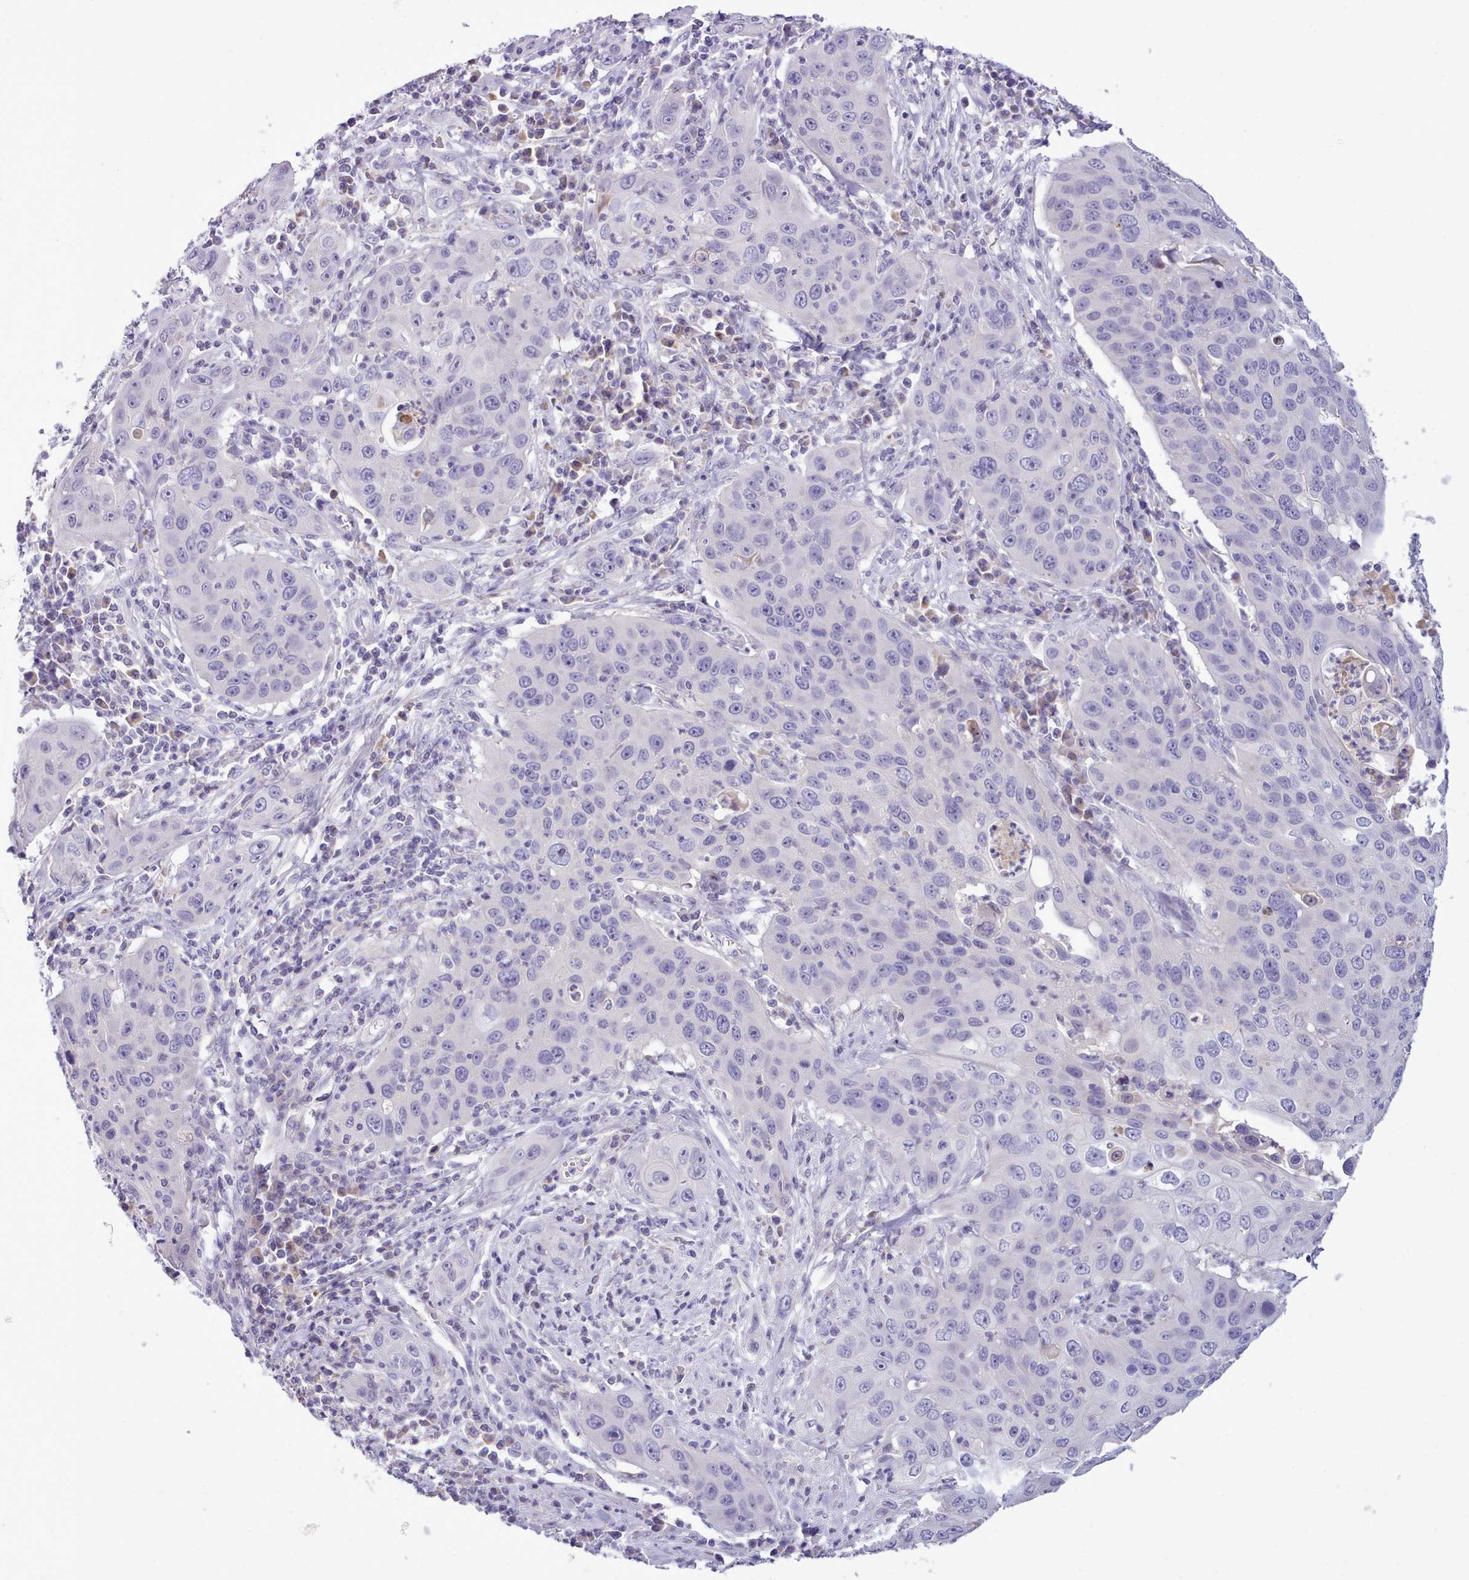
{"staining": {"intensity": "negative", "quantity": "none", "location": "none"}, "tissue": "cervical cancer", "cell_type": "Tumor cells", "image_type": "cancer", "snomed": [{"axis": "morphology", "description": "Squamous cell carcinoma, NOS"}, {"axis": "topography", "description": "Cervix"}], "caption": "Squamous cell carcinoma (cervical) was stained to show a protein in brown. There is no significant positivity in tumor cells.", "gene": "CYP2A13", "patient": {"sex": "female", "age": 36}}